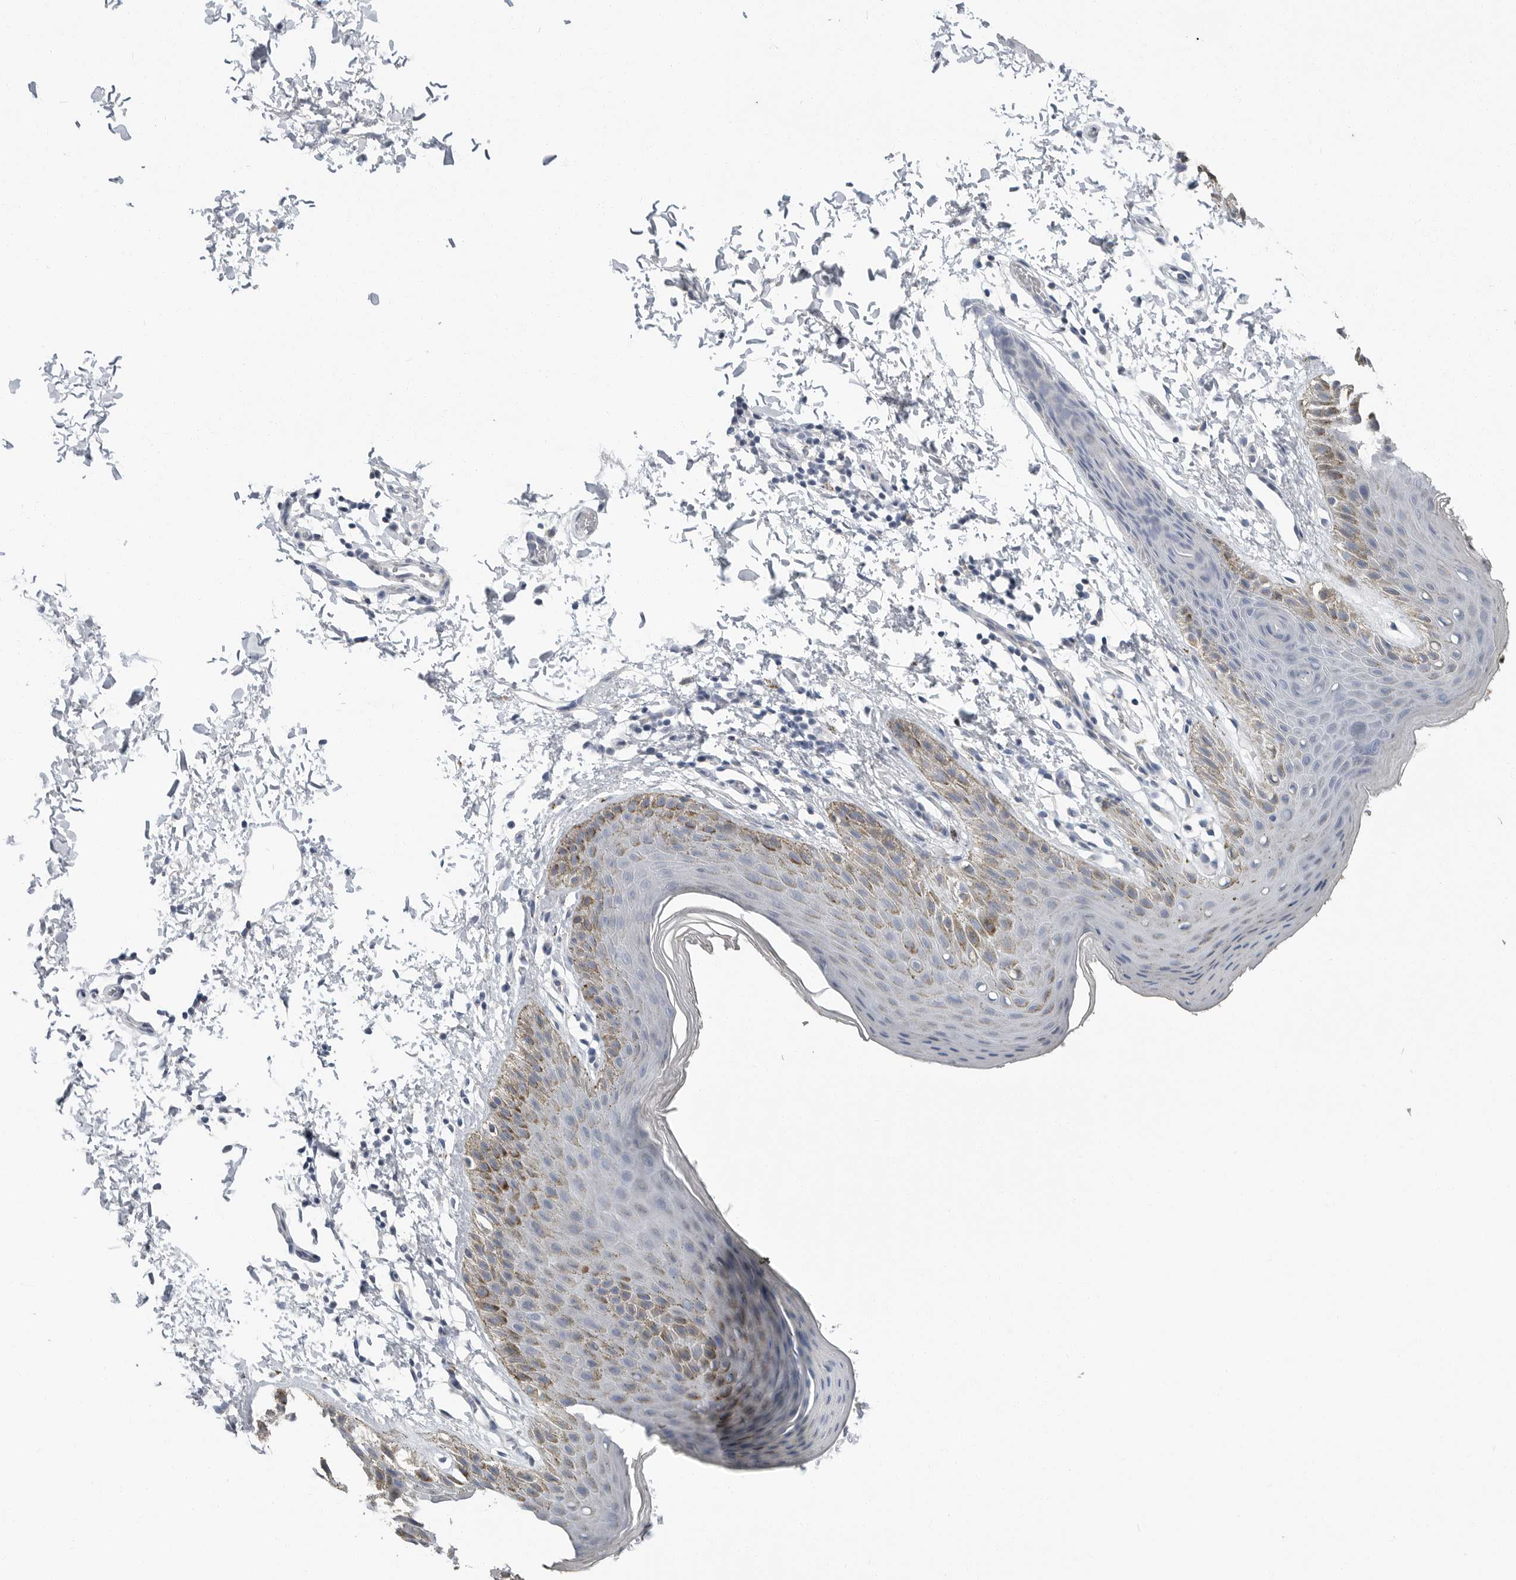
{"staining": {"intensity": "negative", "quantity": "none", "location": "none"}, "tissue": "skin", "cell_type": "Epidermal cells", "image_type": "normal", "snomed": [{"axis": "morphology", "description": "Normal tissue, NOS"}, {"axis": "topography", "description": "Anal"}, {"axis": "topography", "description": "Peripheral nerve tissue"}], "caption": "The immunohistochemistry micrograph has no significant staining in epidermal cells of skin. (Stains: DAB (3,3'-diaminobenzidine) immunohistochemistry (IHC) with hematoxylin counter stain, Microscopy: brightfield microscopy at high magnification).", "gene": "PLN", "patient": {"sex": "male", "age": 44}}